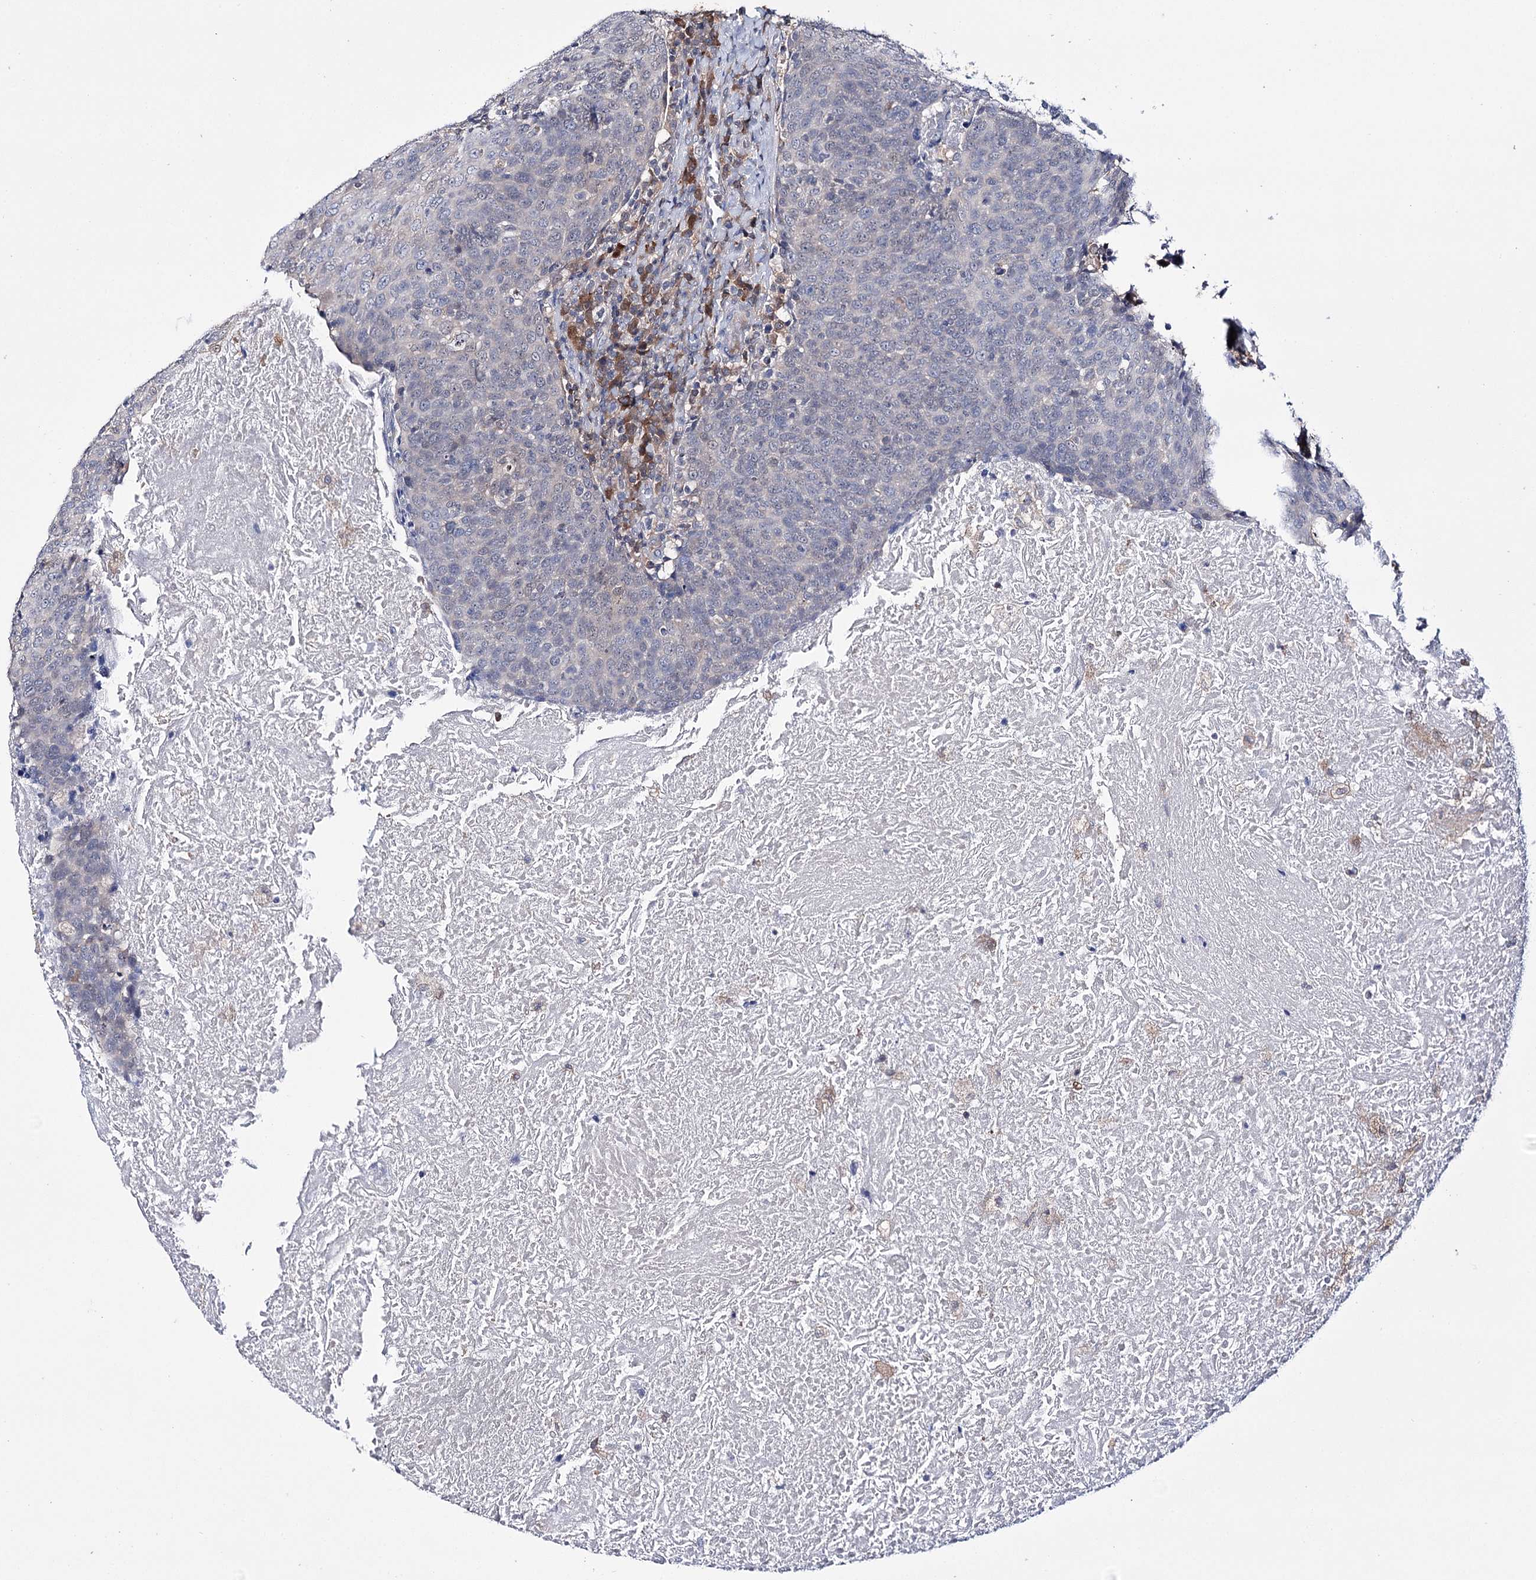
{"staining": {"intensity": "negative", "quantity": "none", "location": "none"}, "tissue": "head and neck cancer", "cell_type": "Tumor cells", "image_type": "cancer", "snomed": [{"axis": "morphology", "description": "Squamous cell carcinoma, NOS"}, {"axis": "morphology", "description": "Squamous cell carcinoma, metastatic, NOS"}, {"axis": "topography", "description": "Lymph node"}, {"axis": "topography", "description": "Head-Neck"}], "caption": "Immunohistochemistry histopathology image of metastatic squamous cell carcinoma (head and neck) stained for a protein (brown), which shows no positivity in tumor cells. (Immunohistochemistry, brightfield microscopy, high magnification).", "gene": "PTER", "patient": {"sex": "male", "age": 62}}